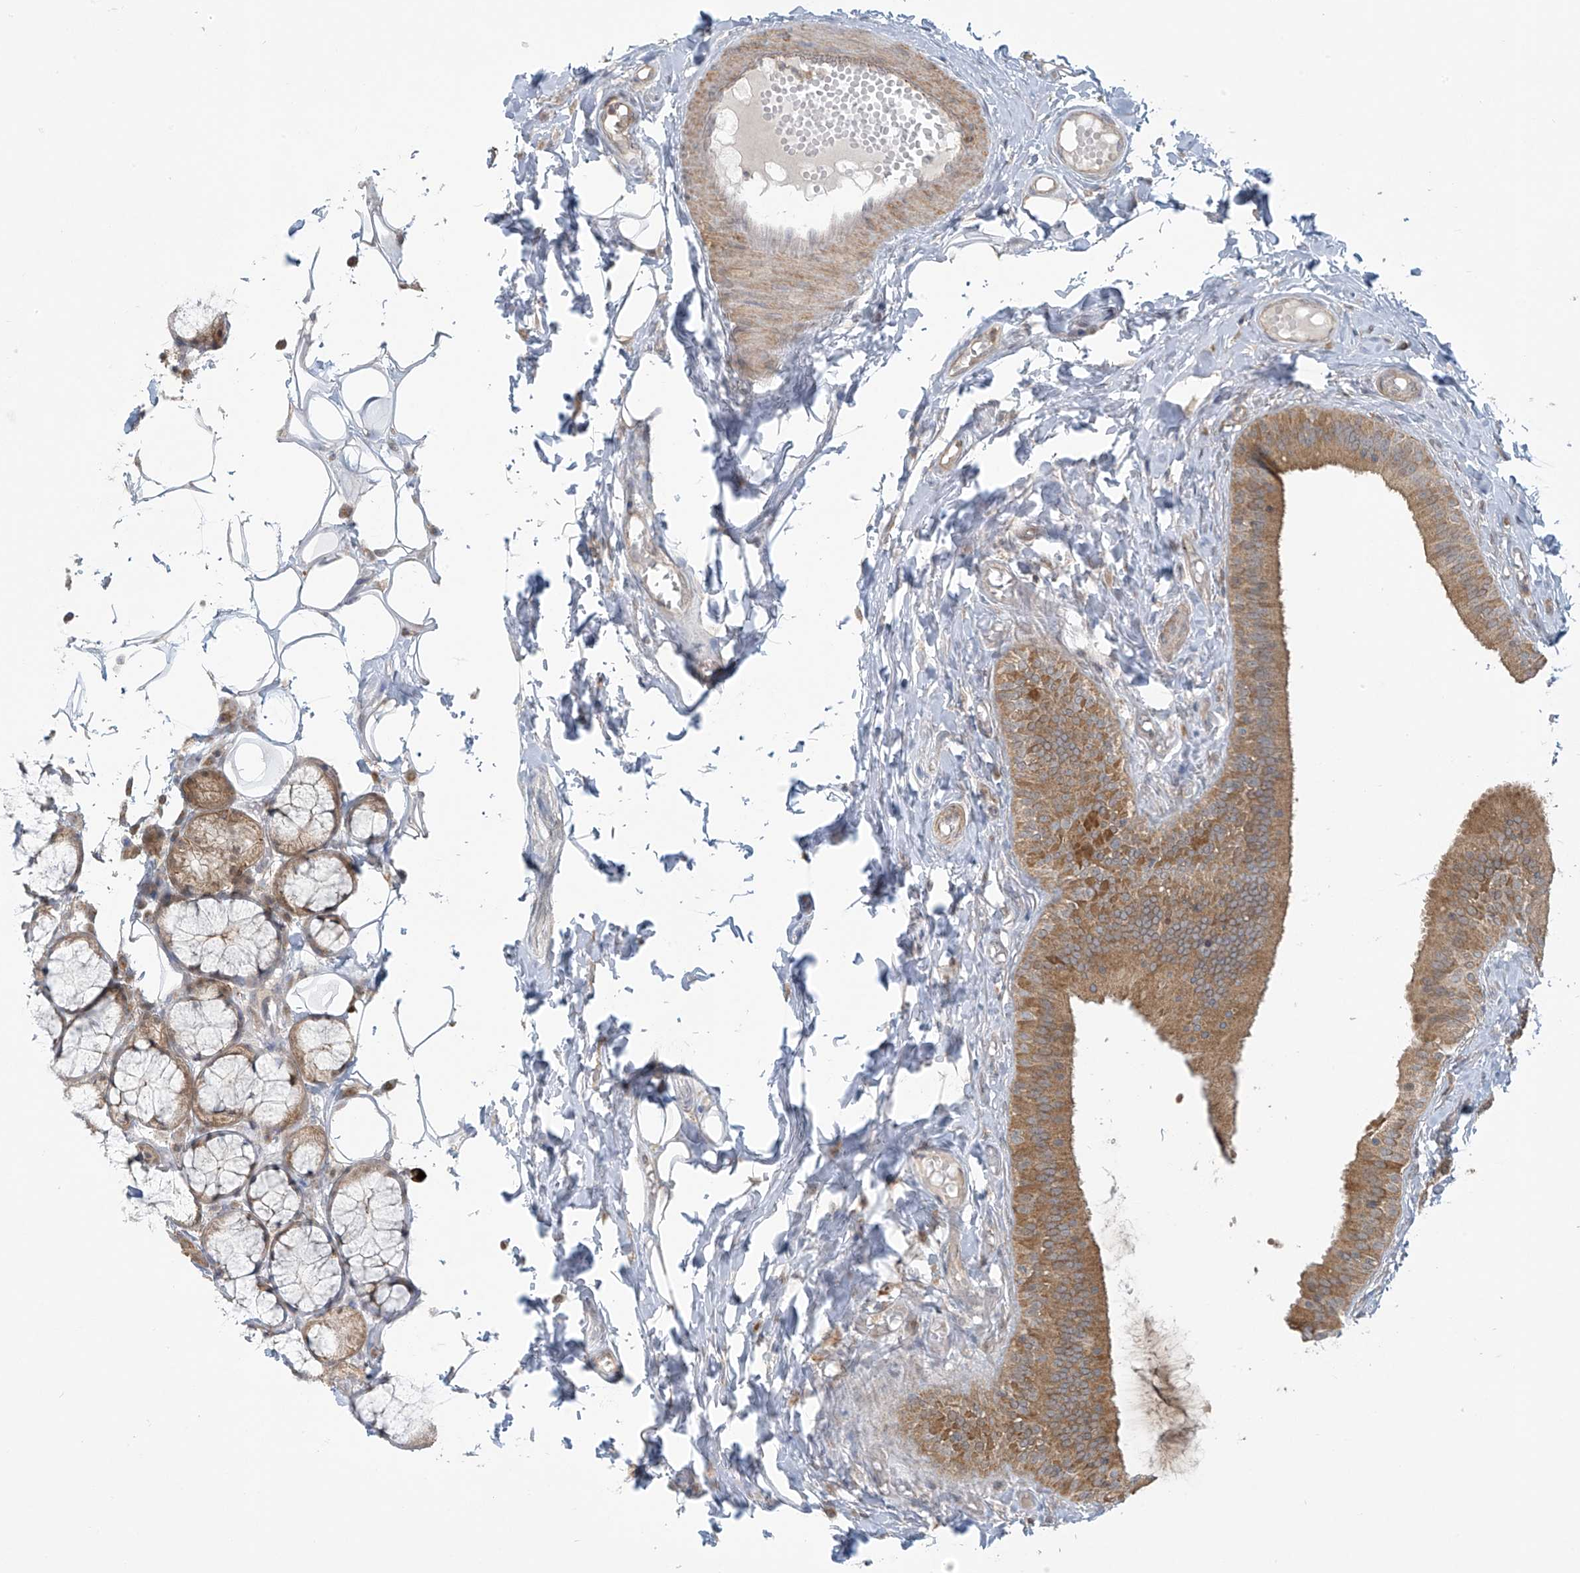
{"staining": {"intensity": "moderate", "quantity": ">75%", "location": "cytoplasmic/membranous"}, "tissue": "oral mucosa", "cell_type": "Squamous epithelial cells", "image_type": "normal", "snomed": [{"axis": "morphology", "description": "Normal tissue, NOS"}, {"axis": "topography", "description": "Skeletal muscle"}, {"axis": "topography", "description": "Oral tissue"}, {"axis": "topography", "description": "Salivary gland"}, {"axis": "topography", "description": "Peripheral nerve tissue"}], "caption": "Brown immunohistochemical staining in unremarkable oral mucosa exhibits moderate cytoplasmic/membranous staining in approximately >75% of squamous epithelial cells.", "gene": "HDDC2", "patient": {"sex": "male", "age": 54}}